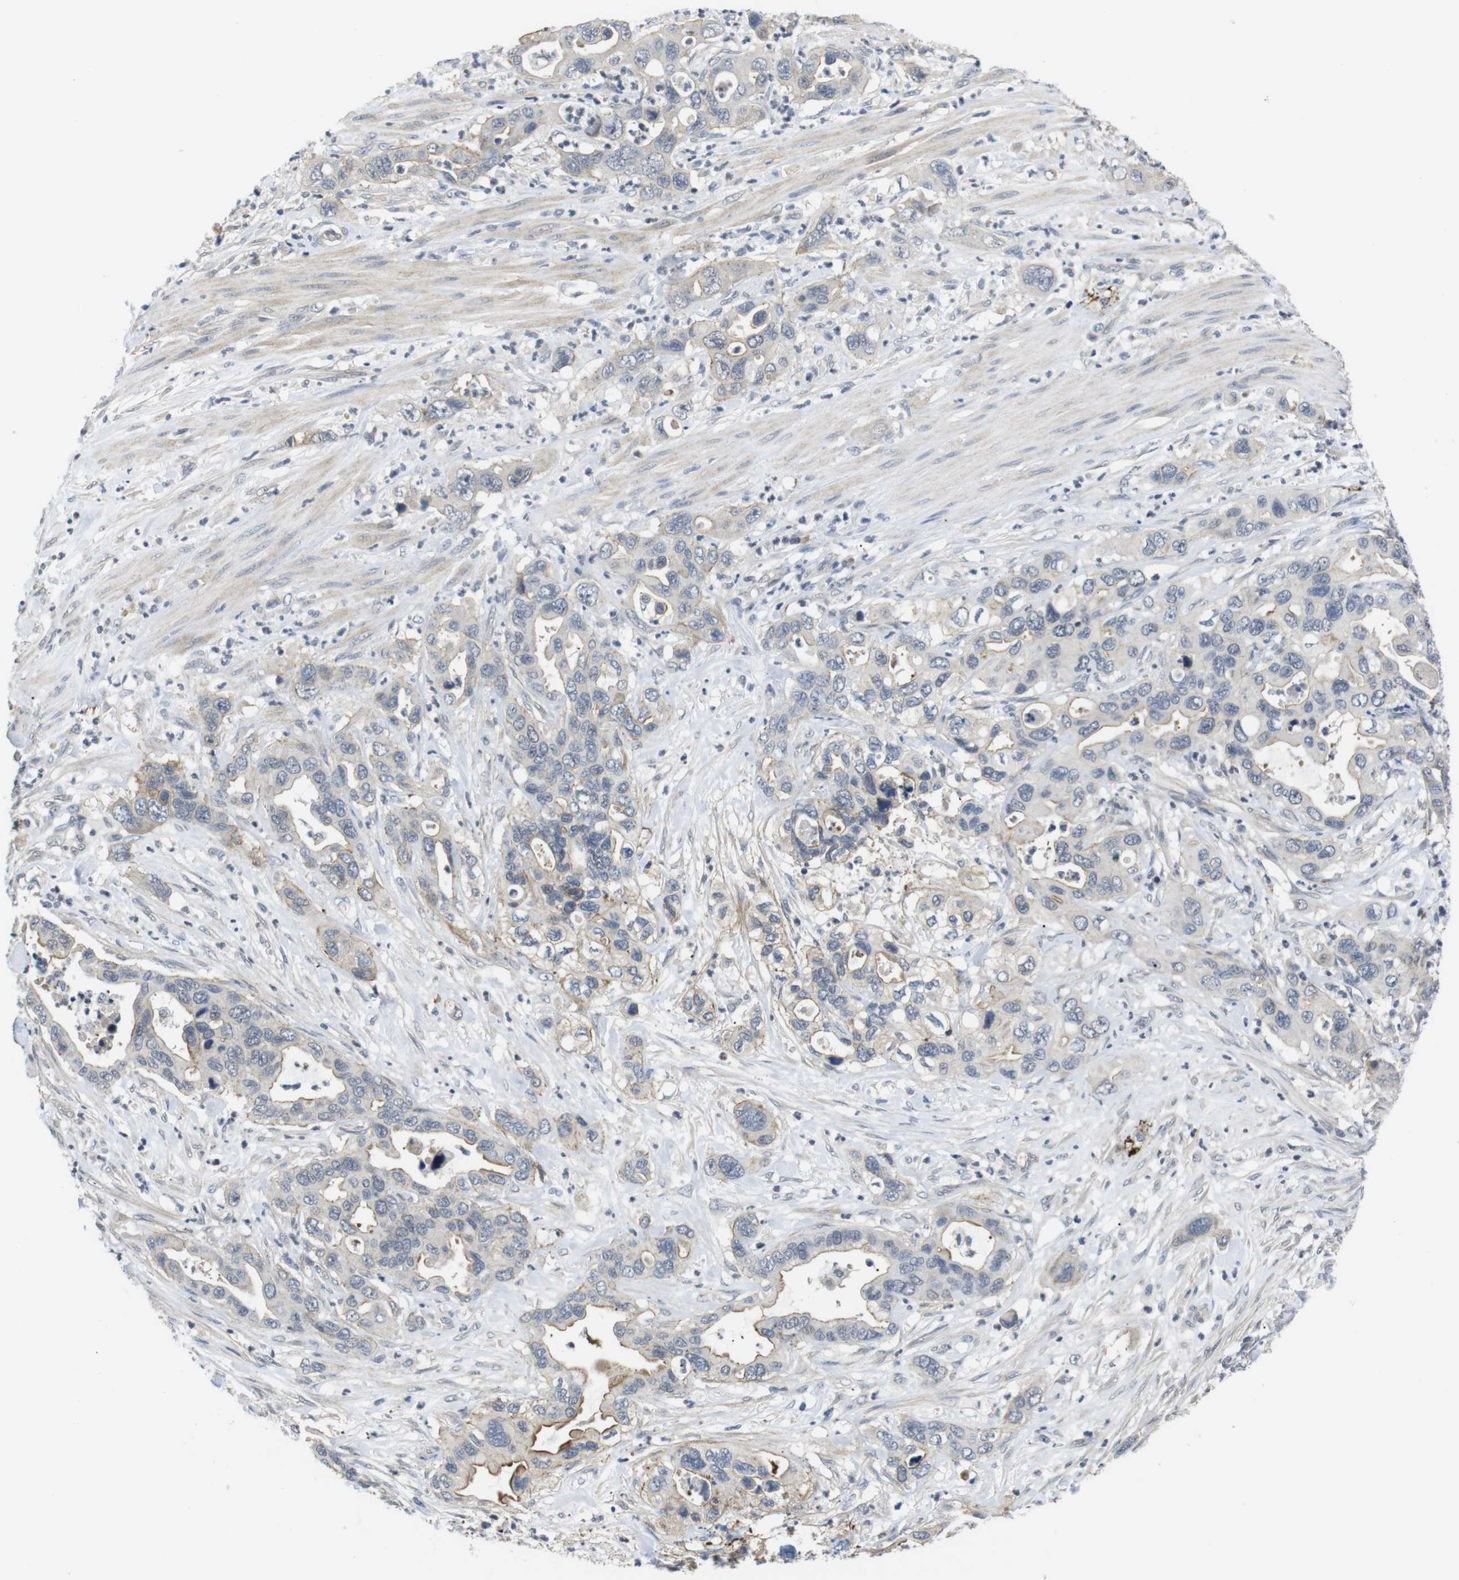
{"staining": {"intensity": "moderate", "quantity": "<25%", "location": "cytoplasmic/membranous"}, "tissue": "pancreatic cancer", "cell_type": "Tumor cells", "image_type": "cancer", "snomed": [{"axis": "morphology", "description": "Adenocarcinoma, NOS"}, {"axis": "topography", "description": "Pancreas"}], "caption": "Immunohistochemical staining of human pancreatic cancer demonstrates low levels of moderate cytoplasmic/membranous staining in about <25% of tumor cells.", "gene": "NECTIN1", "patient": {"sex": "female", "age": 71}}